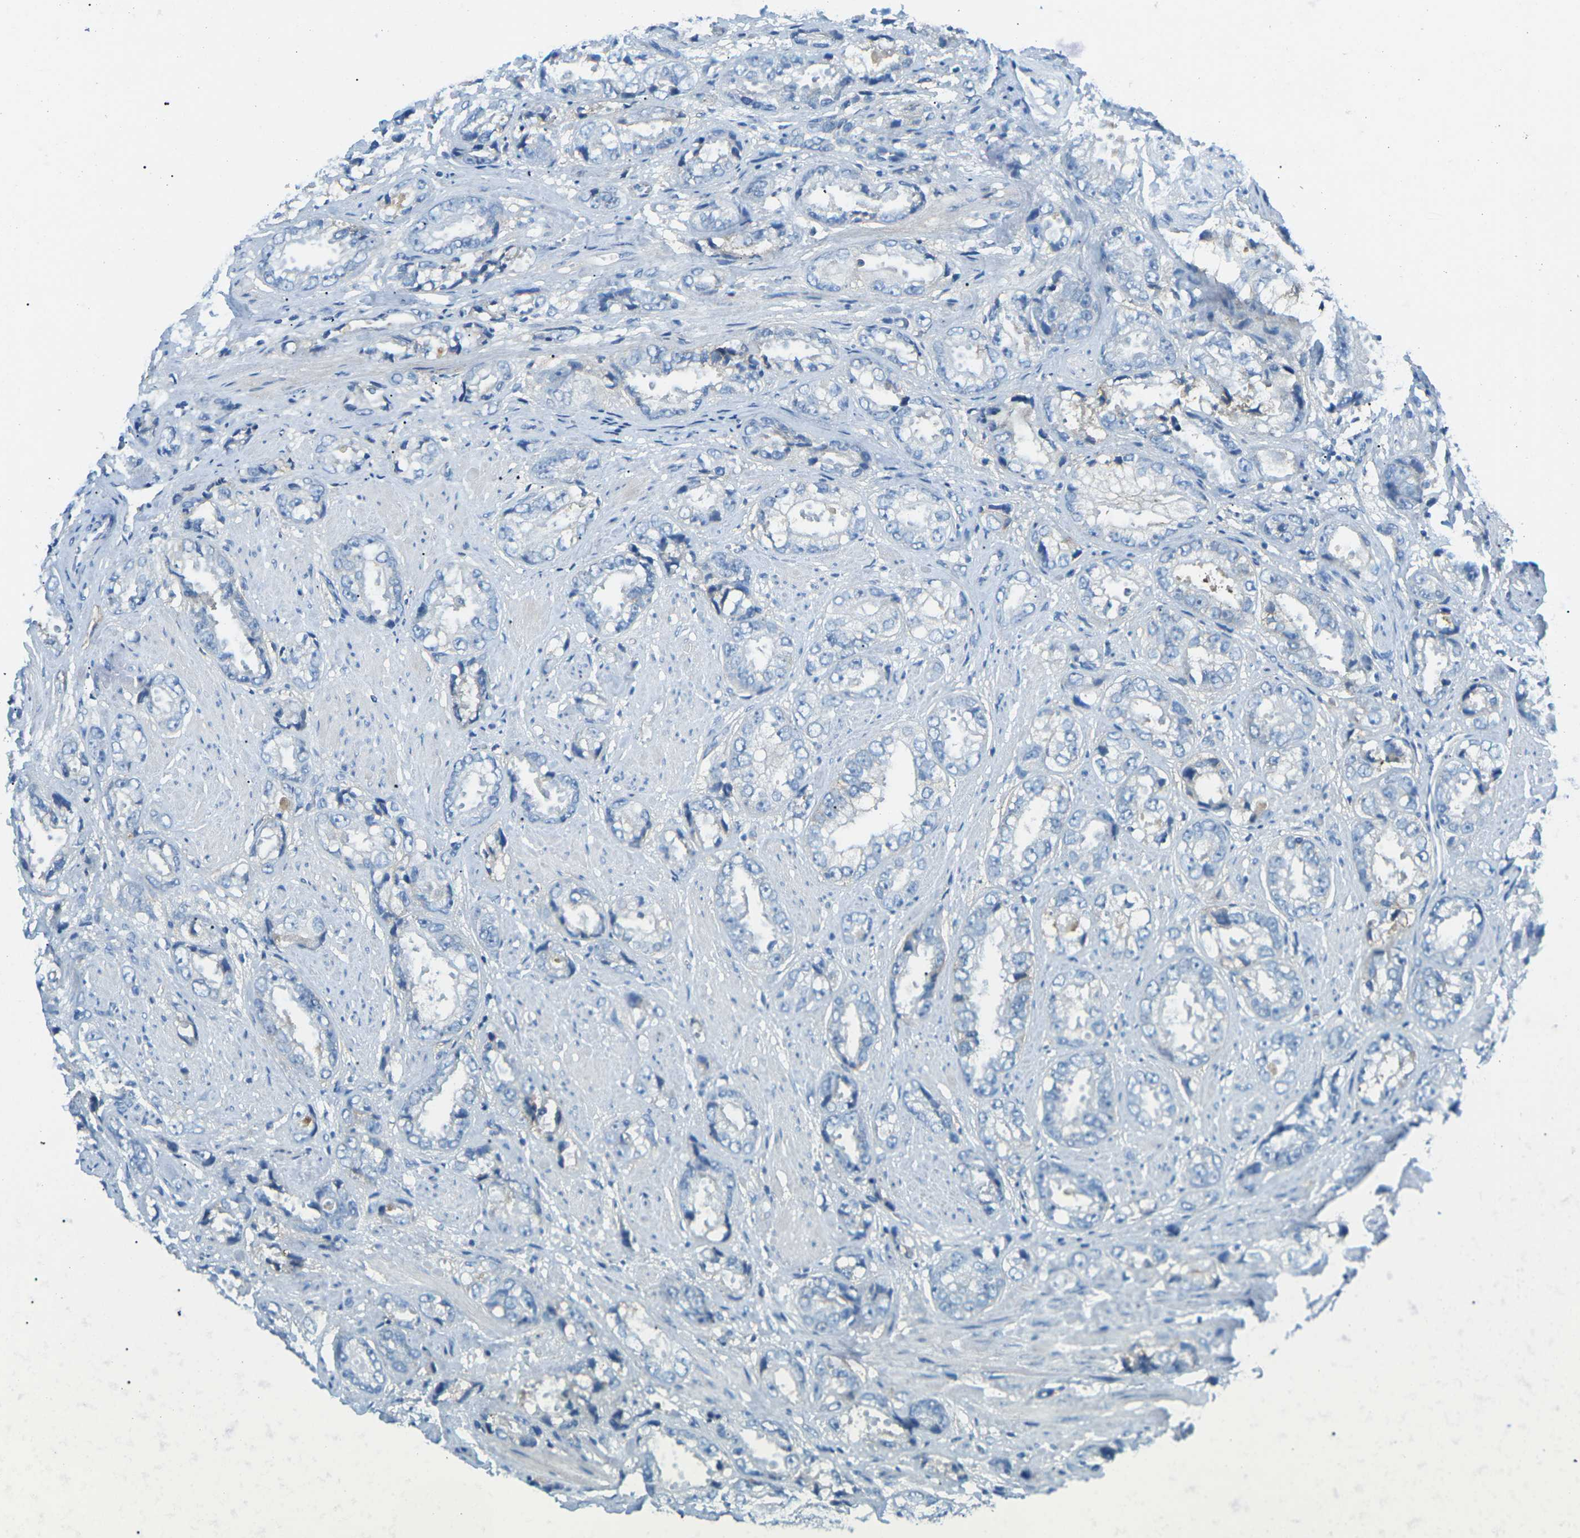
{"staining": {"intensity": "negative", "quantity": "none", "location": "none"}, "tissue": "prostate cancer", "cell_type": "Tumor cells", "image_type": "cancer", "snomed": [{"axis": "morphology", "description": "Adenocarcinoma, High grade"}, {"axis": "topography", "description": "Prostate"}], "caption": "High magnification brightfield microscopy of adenocarcinoma (high-grade) (prostate) stained with DAB (3,3'-diaminobenzidine) (brown) and counterstained with hematoxylin (blue): tumor cells show no significant positivity.", "gene": "CD47", "patient": {"sex": "male", "age": 61}}